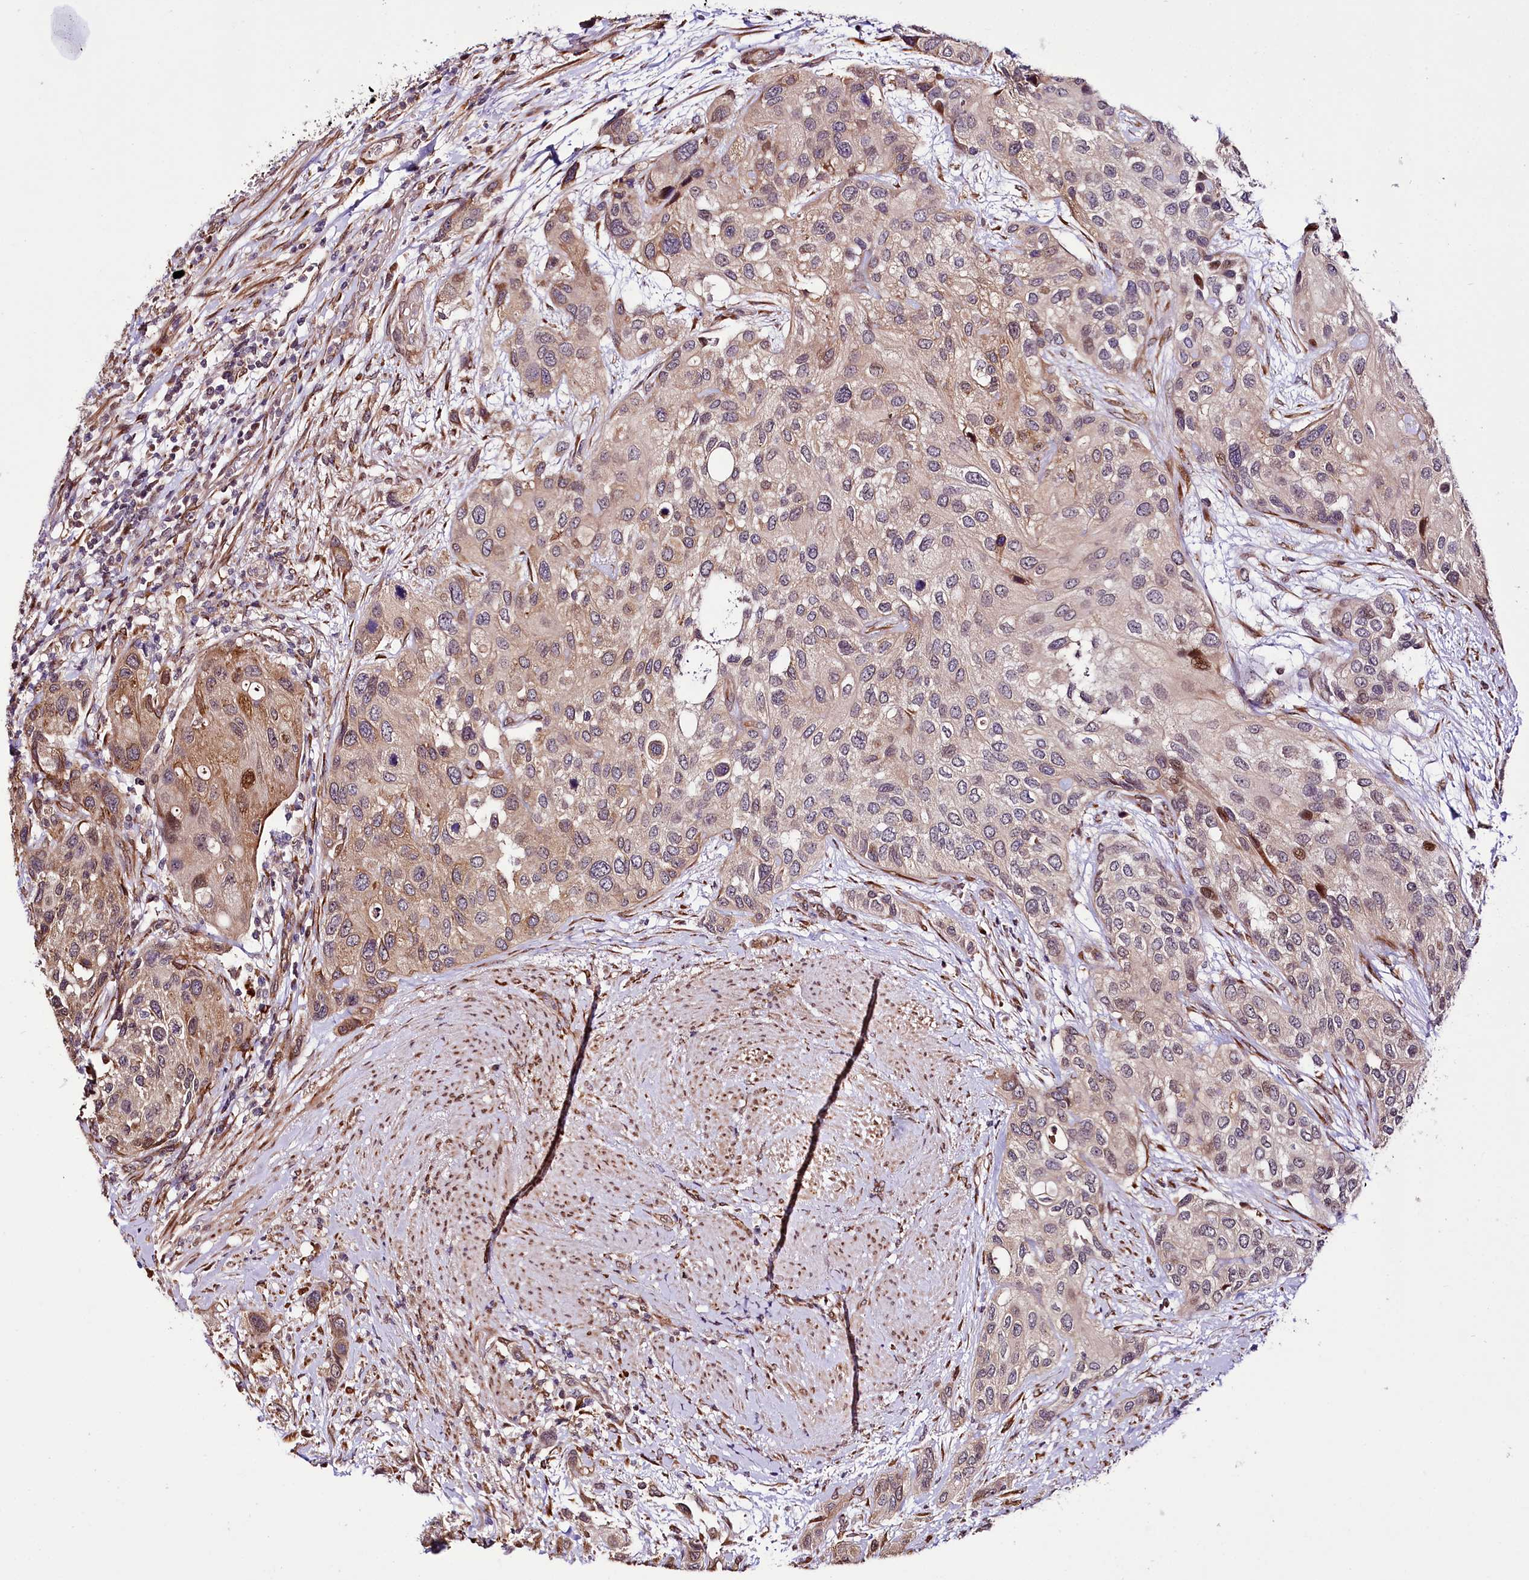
{"staining": {"intensity": "moderate", "quantity": "<25%", "location": "nuclear"}, "tissue": "urothelial cancer", "cell_type": "Tumor cells", "image_type": "cancer", "snomed": [{"axis": "morphology", "description": "Normal tissue, NOS"}, {"axis": "morphology", "description": "Urothelial carcinoma, High grade"}, {"axis": "topography", "description": "Vascular tissue"}, {"axis": "topography", "description": "Urinary bladder"}], "caption": "An IHC image of neoplastic tissue is shown. Protein staining in brown highlights moderate nuclear positivity in urothelial carcinoma (high-grade) within tumor cells.", "gene": "CUTC", "patient": {"sex": "female", "age": 56}}